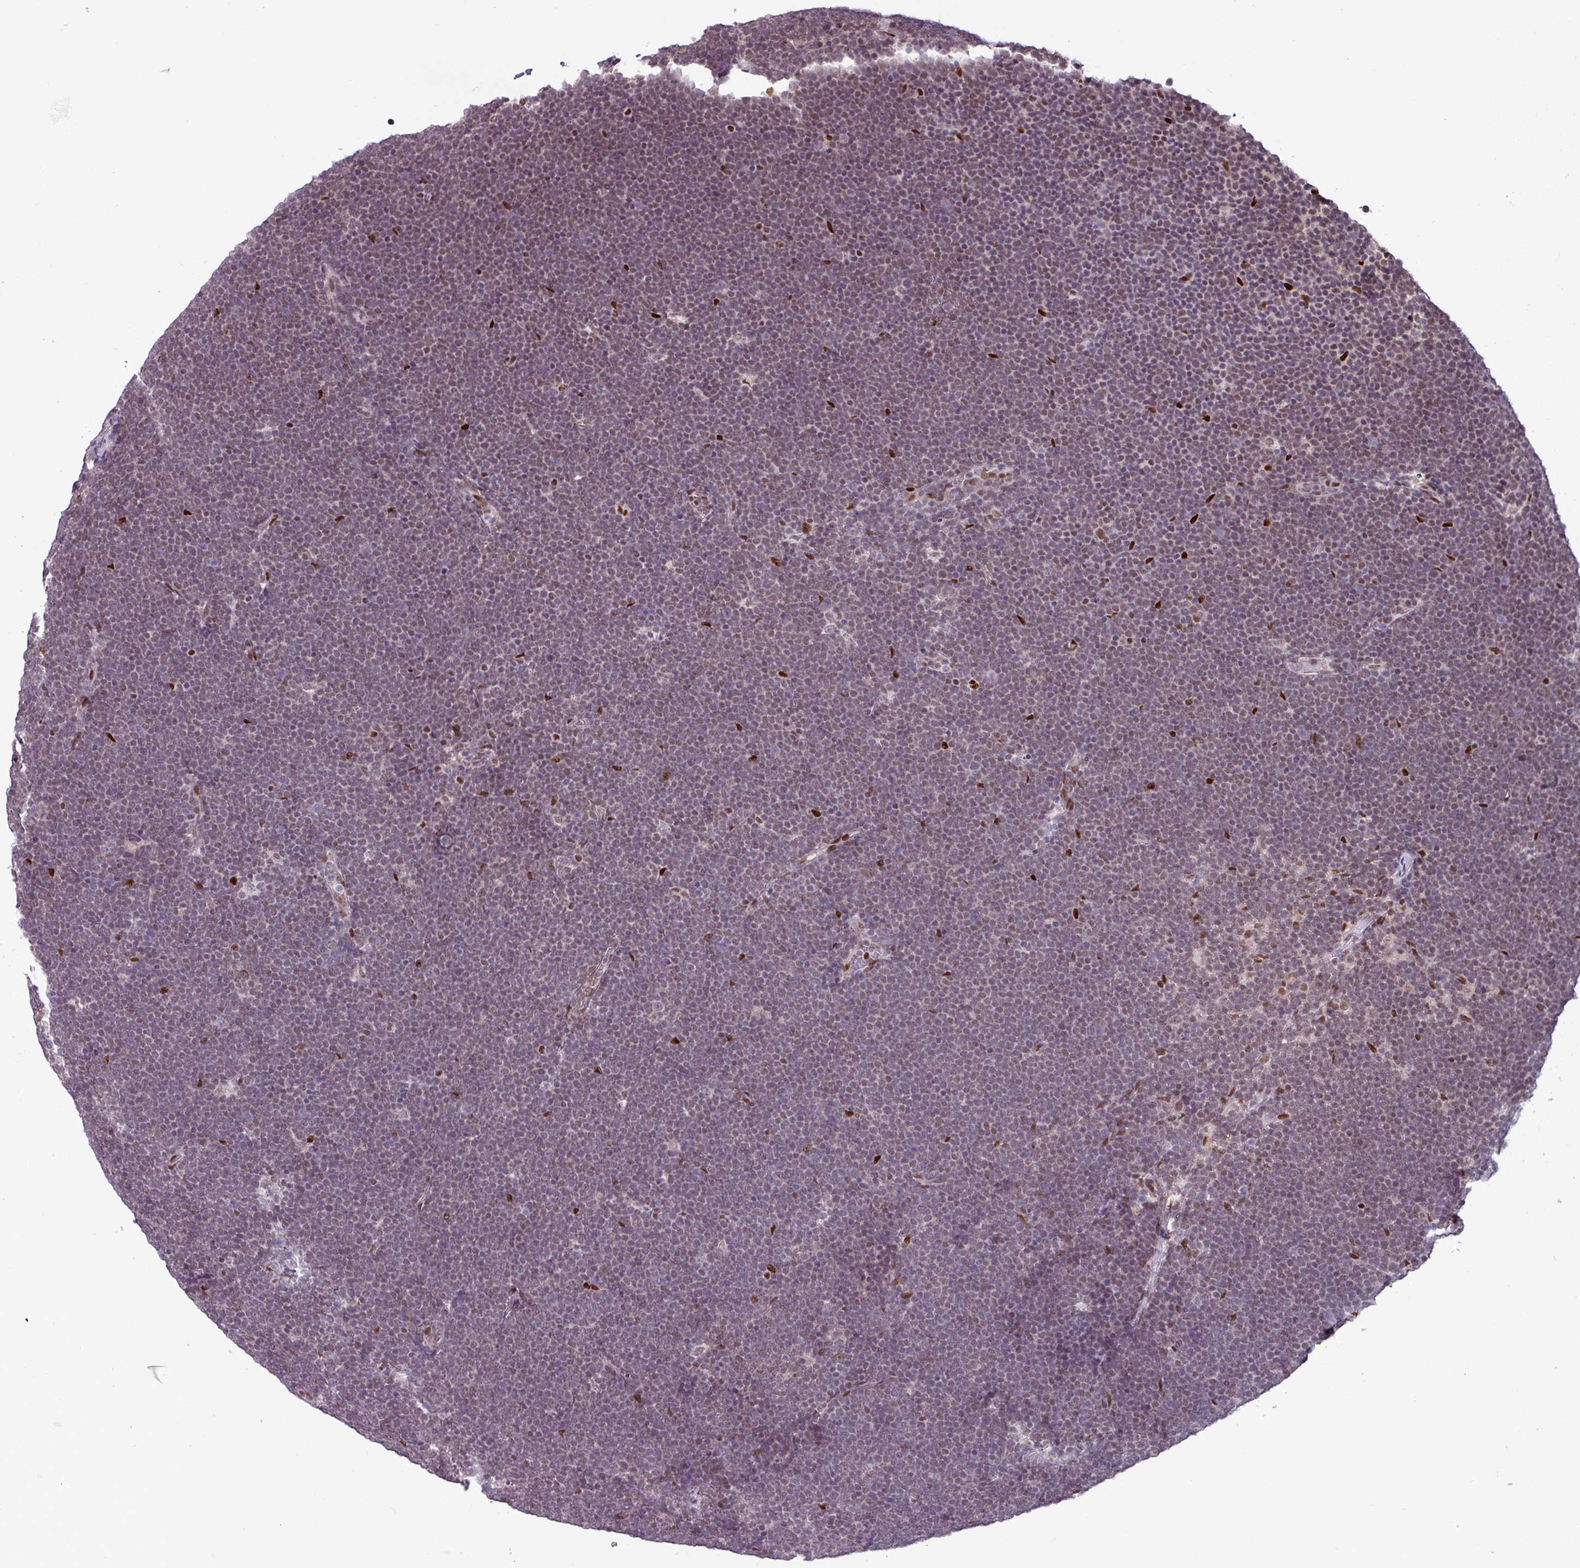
{"staining": {"intensity": "weak", "quantity": ">75%", "location": "nuclear"}, "tissue": "lymphoma", "cell_type": "Tumor cells", "image_type": "cancer", "snomed": [{"axis": "morphology", "description": "Malignant lymphoma, non-Hodgkin's type, High grade"}, {"axis": "topography", "description": "Lymph node"}], "caption": "Approximately >75% of tumor cells in malignant lymphoma, non-Hodgkin's type (high-grade) demonstrate weak nuclear protein positivity as visualized by brown immunohistochemical staining.", "gene": "IRF2BPL", "patient": {"sex": "male", "age": 13}}